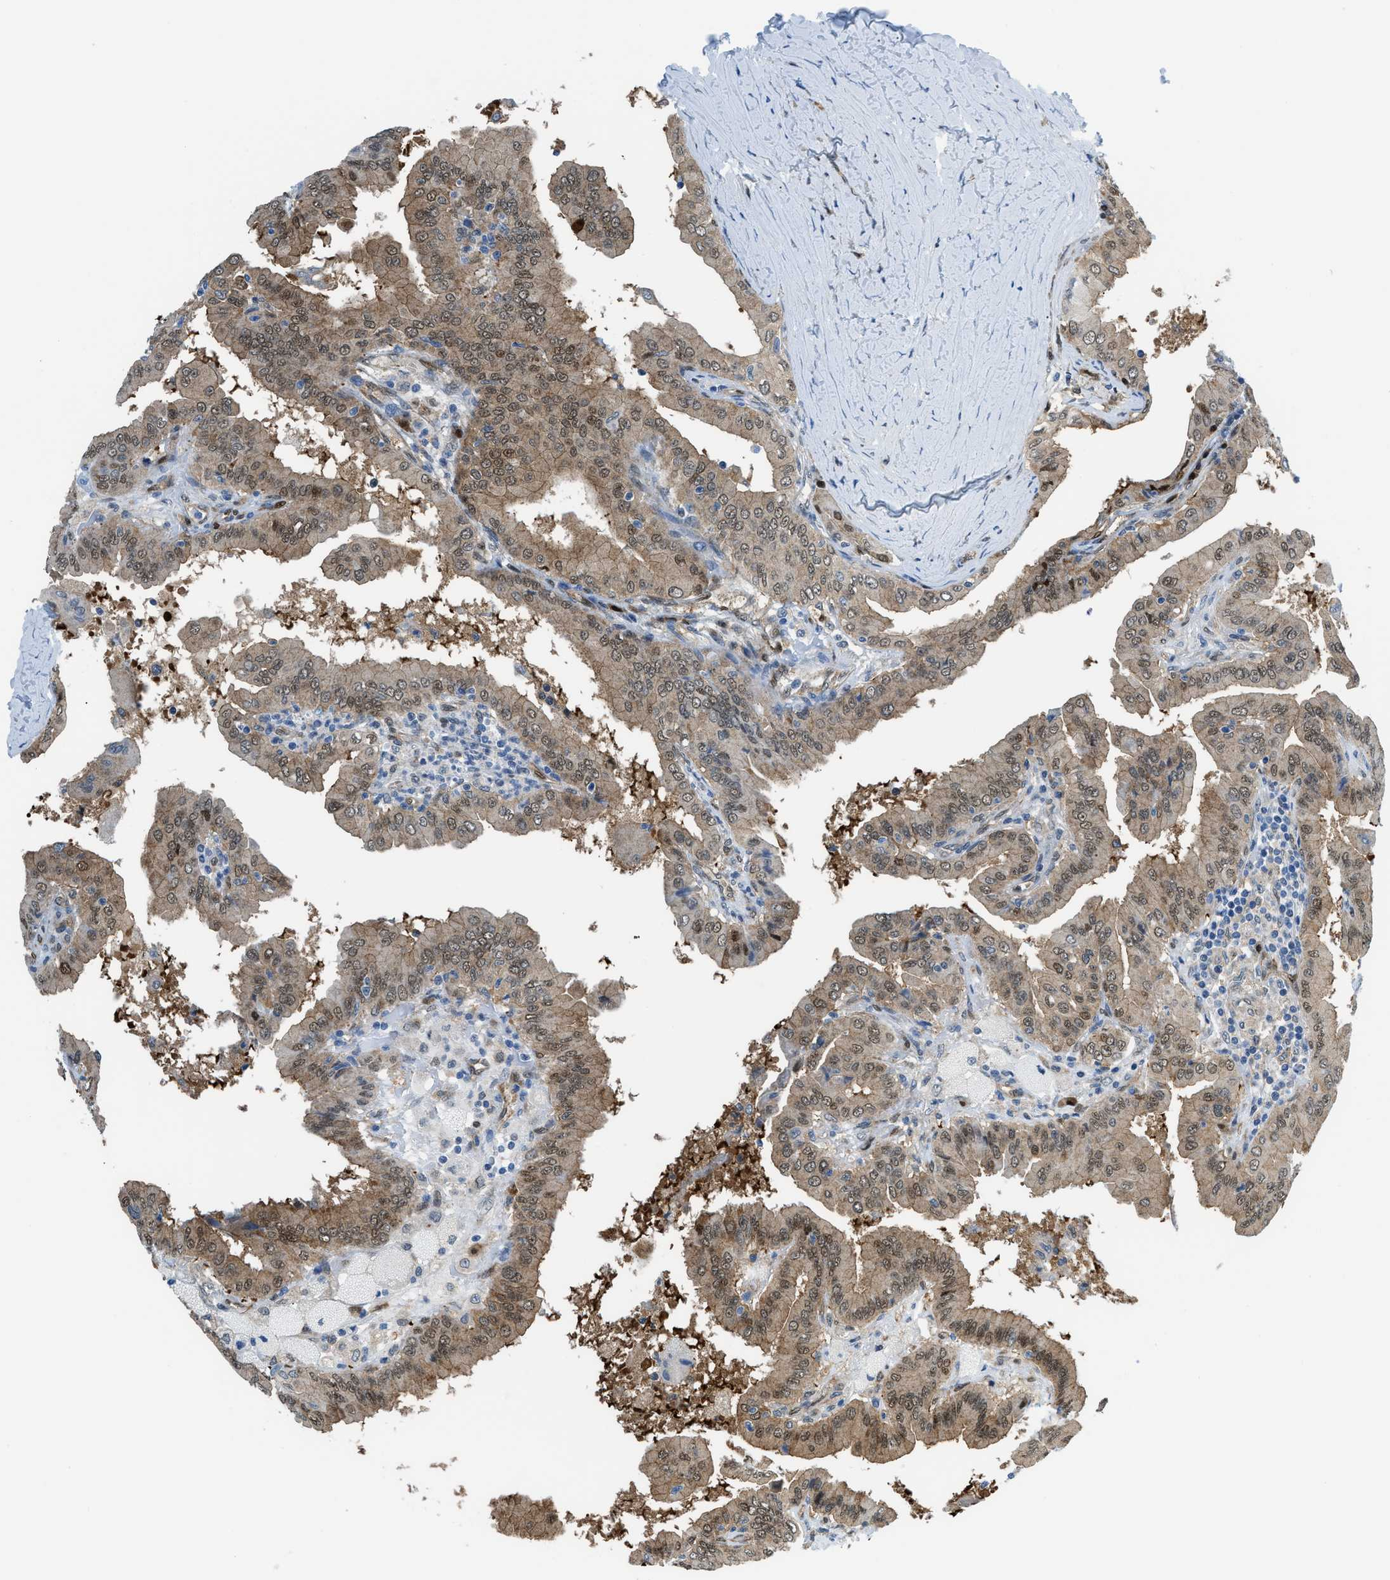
{"staining": {"intensity": "moderate", "quantity": ">75%", "location": "cytoplasmic/membranous,nuclear"}, "tissue": "thyroid cancer", "cell_type": "Tumor cells", "image_type": "cancer", "snomed": [{"axis": "morphology", "description": "Papillary adenocarcinoma, NOS"}, {"axis": "topography", "description": "Thyroid gland"}], "caption": "Immunohistochemical staining of thyroid papillary adenocarcinoma reveals medium levels of moderate cytoplasmic/membranous and nuclear protein positivity in approximately >75% of tumor cells.", "gene": "YWHAE", "patient": {"sex": "male", "age": 33}}